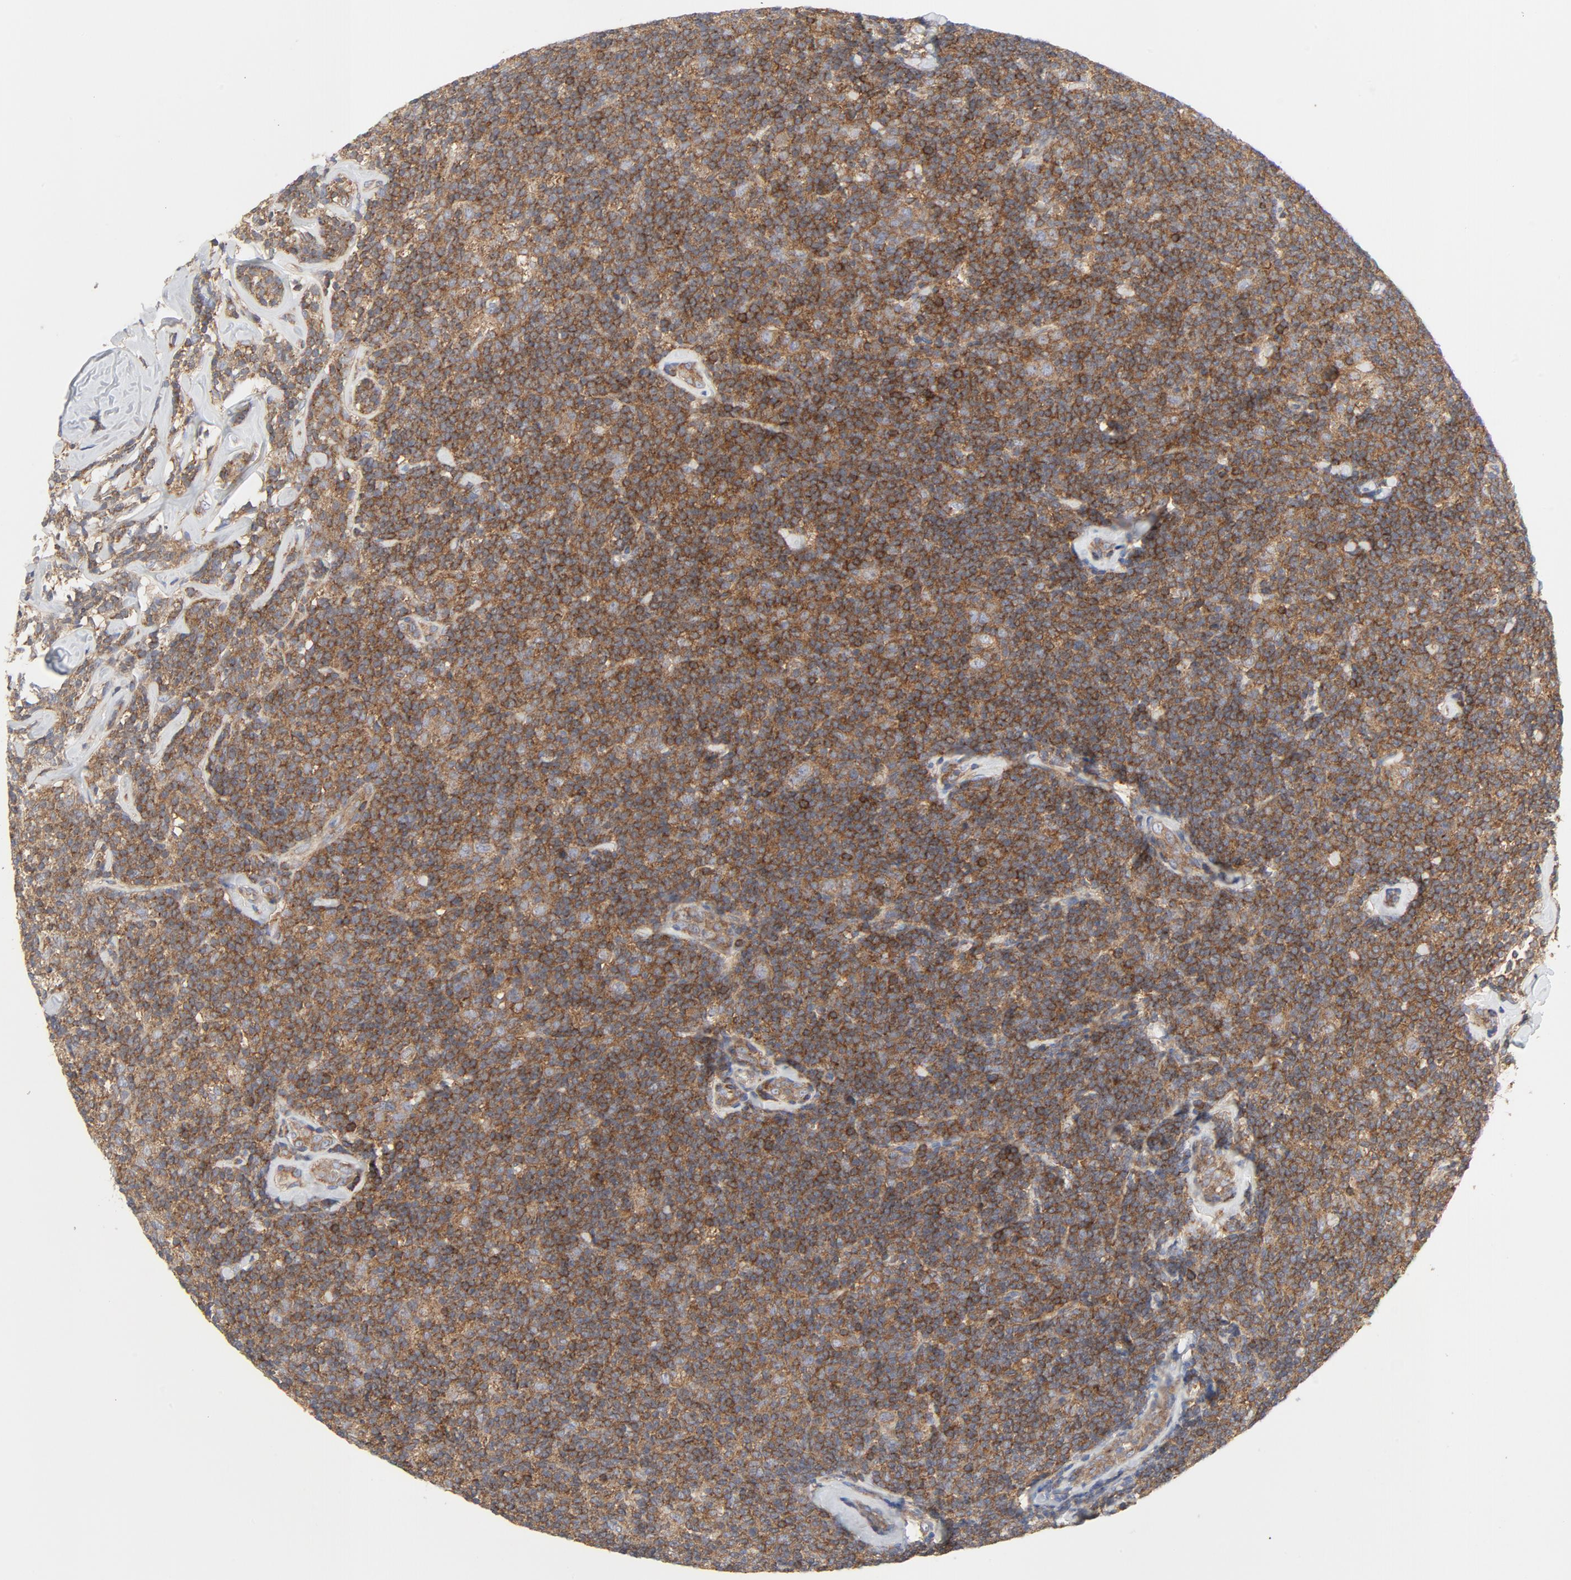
{"staining": {"intensity": "moderate", "quantity": ">75%", "location": "cytoplasmic/membranous"}, "tissue": "lymphoma", "cell_type": "Tumor cells", "image_type": "cancer", "snomed": [{"axis": "morphology", "description": "Malignant lymphoma, non-Hodgkin's type, Low grade"}, {"axis": "topography", "description": "Lymph node"}], "caption": "Tumor cells demonstrate moderate cytoplasmic/membranous staining in approximately >75% of cells in lymphoma.", "gene": "RABEP1", "patient": {"sex": "female", "age": 56}}